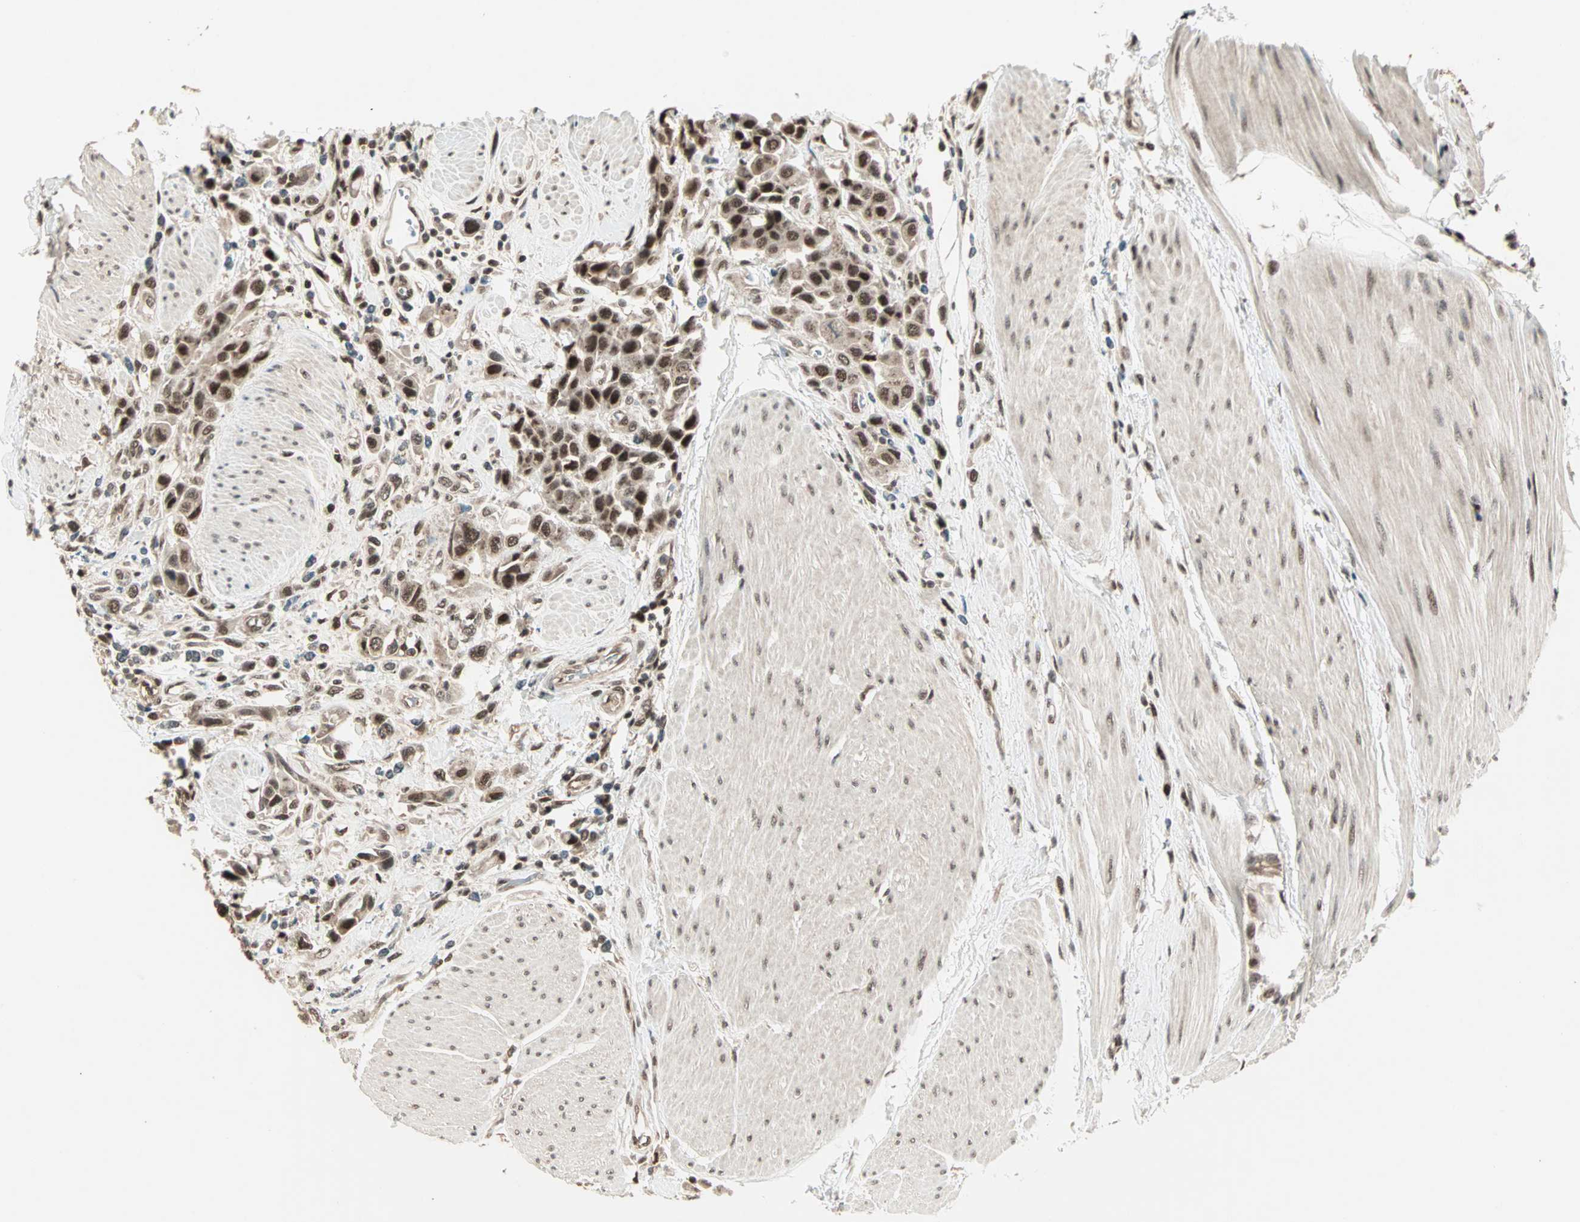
{"staining": {"intensity": "strong", "quantity": ">75%", "location": "nuclear"}, "tissue": "urothelial cancer", "cell_type": "Tumor cells", "image_type": "cancer", "snomed": [{"axis": "morphology", "description": "Urothelial carcinoma, High grade"}, {"axis": "topography", "description": "Urinary bladder"}], "caption": "A high-resolution histopathology image shows immunohistochemistry staining of urothelial carcinoma (high-grade), which demonstrates strong nuclear staining in approximately >75% of tumor cells. (Stains: DAB in brown, nuclei in blue, Microscopy: brightfield microscopy at high magnification).", "gene": "ZNF701", "patient": {"sex": "male", "age": 50}}